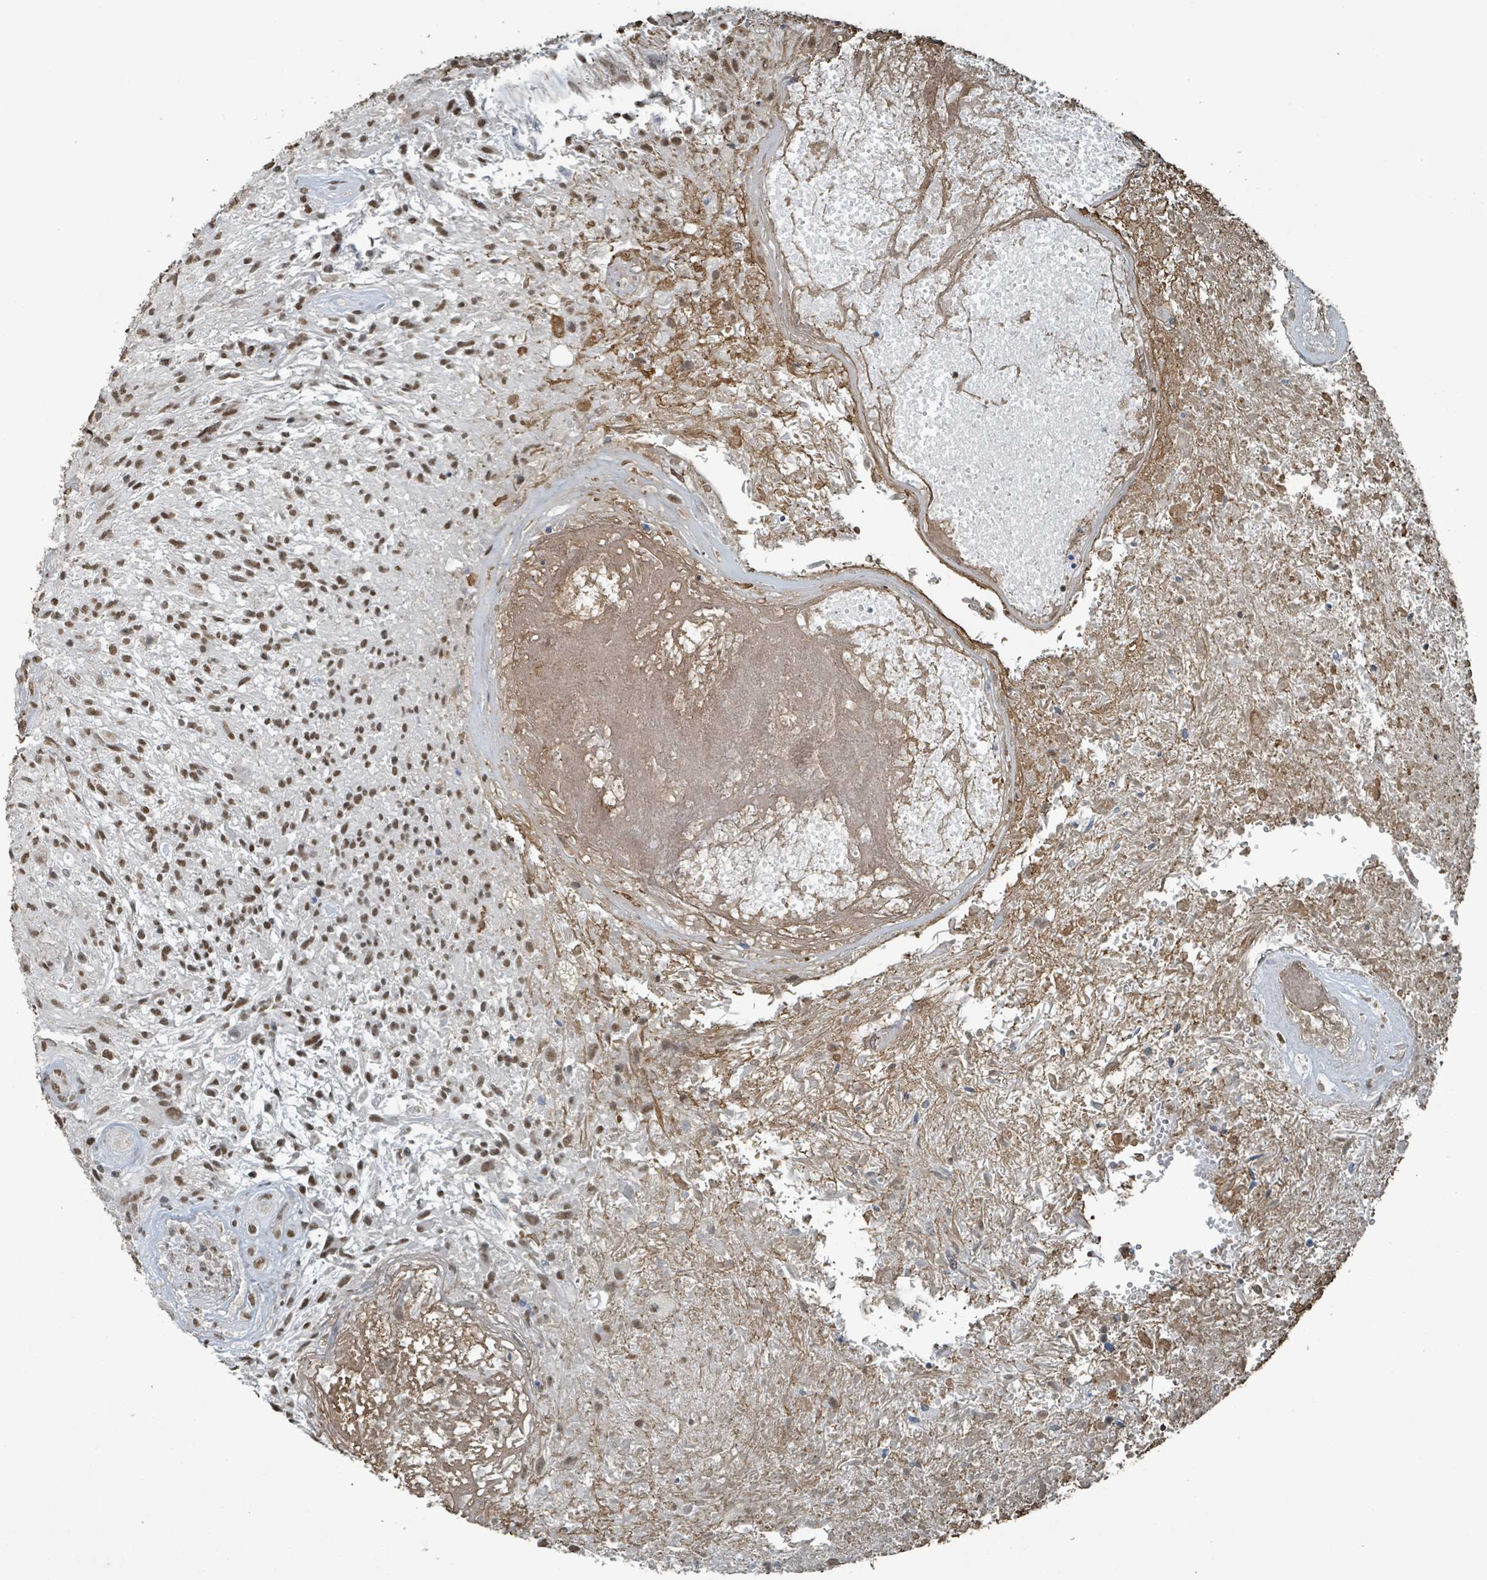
{"staining": {"intensity": "moderate", "quantity": ">75%", "location": "nuclear"}, "tissue": "glioma", "cell_type": "Tumor cells", "image_type": "cancer", "snomed": [{"axis": "morphology", "description": "Glioma, malignant, High grade"}, {"axis": "topography", "description": "Brain"}], "caption": "Brown immunohistochemical staining in malignant high-grade glioma reveals moderate nuclear staining in approximately >75% of tumor cells.", "gene": "PHIP", "patient": {"sex": "male", "age": 56}}